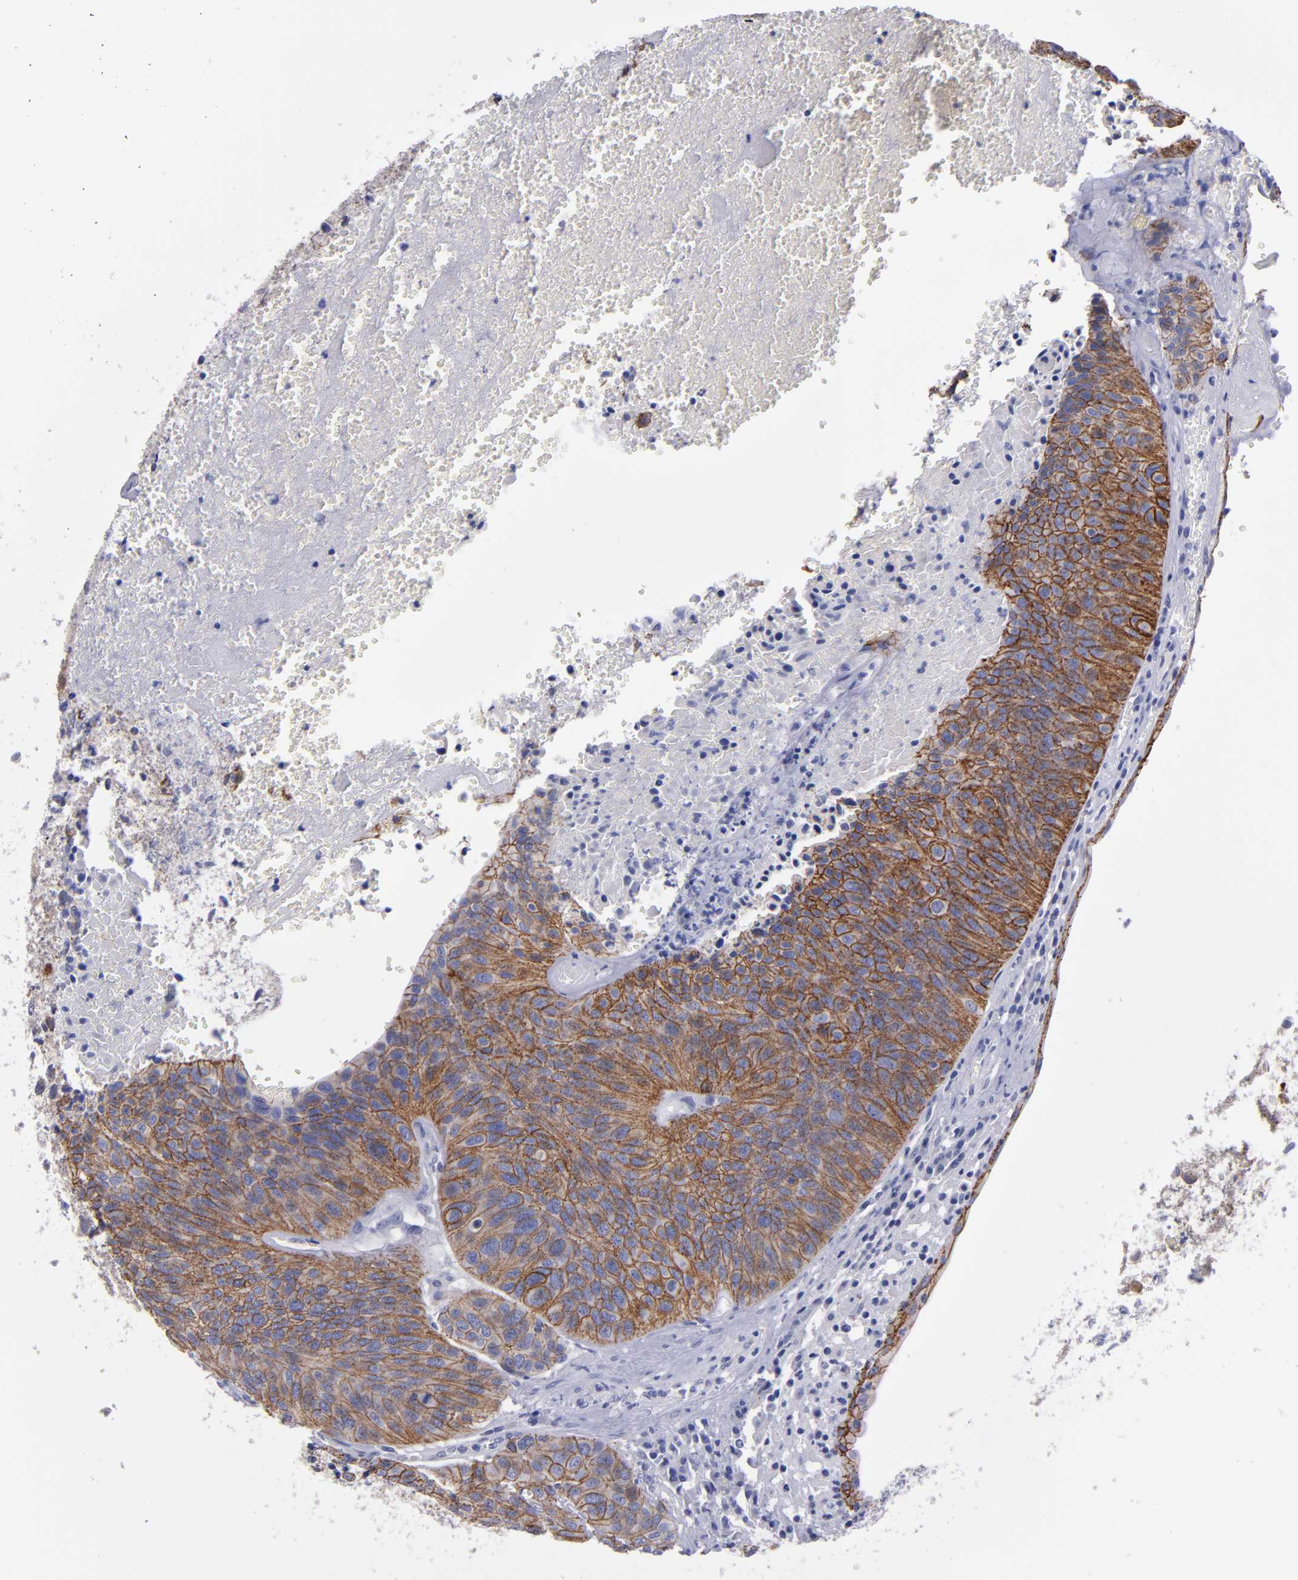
{"staining": {"intensity": "moderate", "quantity": ">75%", "location": "cytoplasmic/membranous"}, "tissue": "urothelial cancer", "cell_type": "Tumor cells", "image_type": "cancer", "snomed": [{"axis": "morphology", "description": "Urothelial carcinoma, High grade"}, {"axis": "topography", "description": "Urinary bladder"}], "caption": "Human urothelial cancer stained with a protein marker exhibits moderate staining in tumor cells.", "gene": "CDH3", "patient": {"sex": "male", "age": 66}}